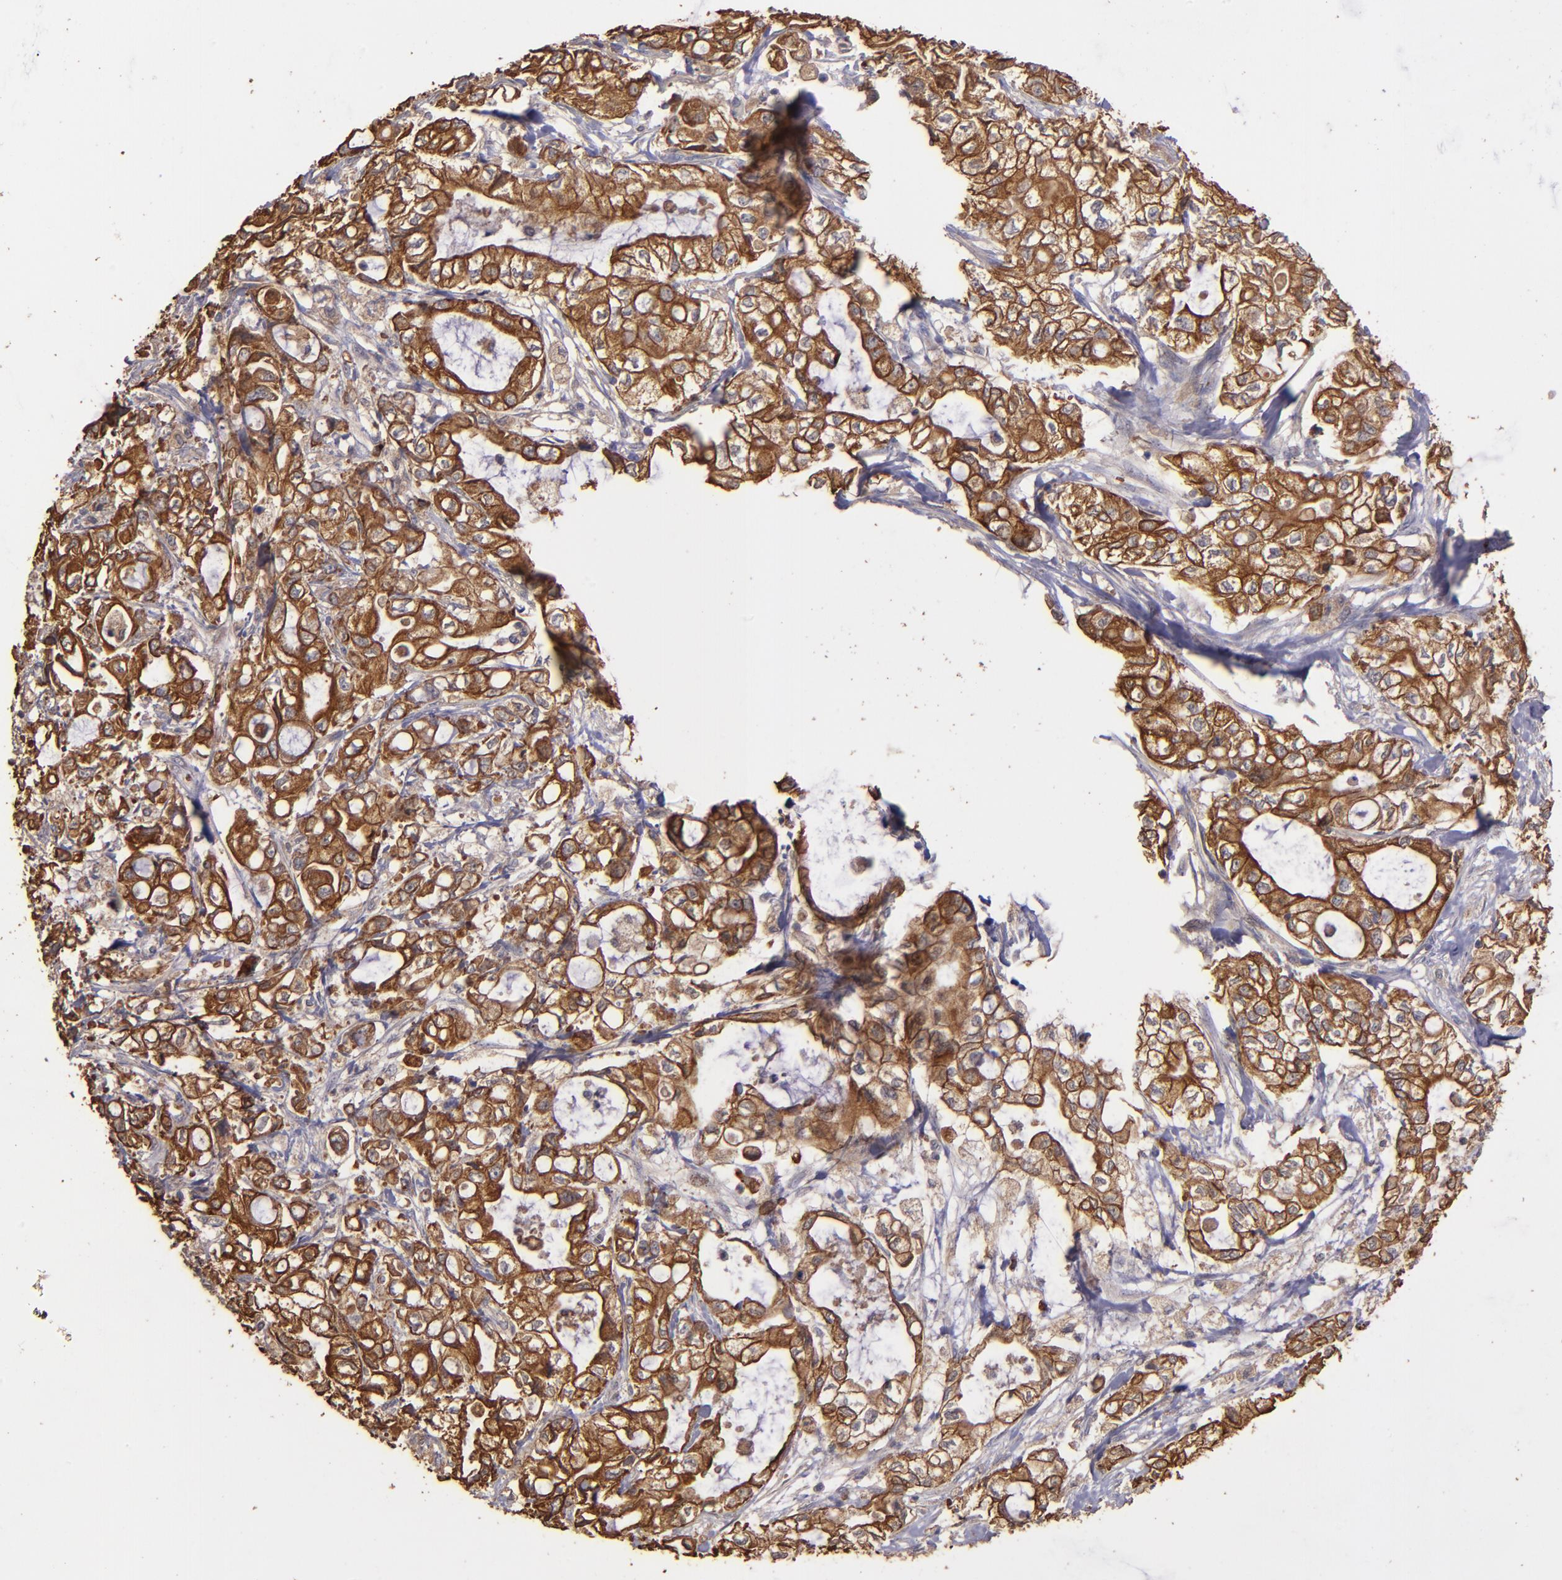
{"staining": {"intensity": "moderate", "quantity": ">75%", "location": "cytoplasmic/membranous"}, "tissue": "pancreatic cancer", "cell_type": "Tumor cells", "image_type": "cancer", "snomed": [{"axis": "morphology", "description": "Adenocarcinoma, NOS"}, {"axis": "topography", "description": "Pancreas"}], "caption": "Tumor cells show moderate cytoplasmic/membranous positivity in approximately >75% of cells in pancreatic cancer. Using DAB (brown) and hematoxylin (blue) stains, captured at high magnification using brightfield microscopy.", "gene": "SRRD", "patient": {"sex": "male", "age": 79}}